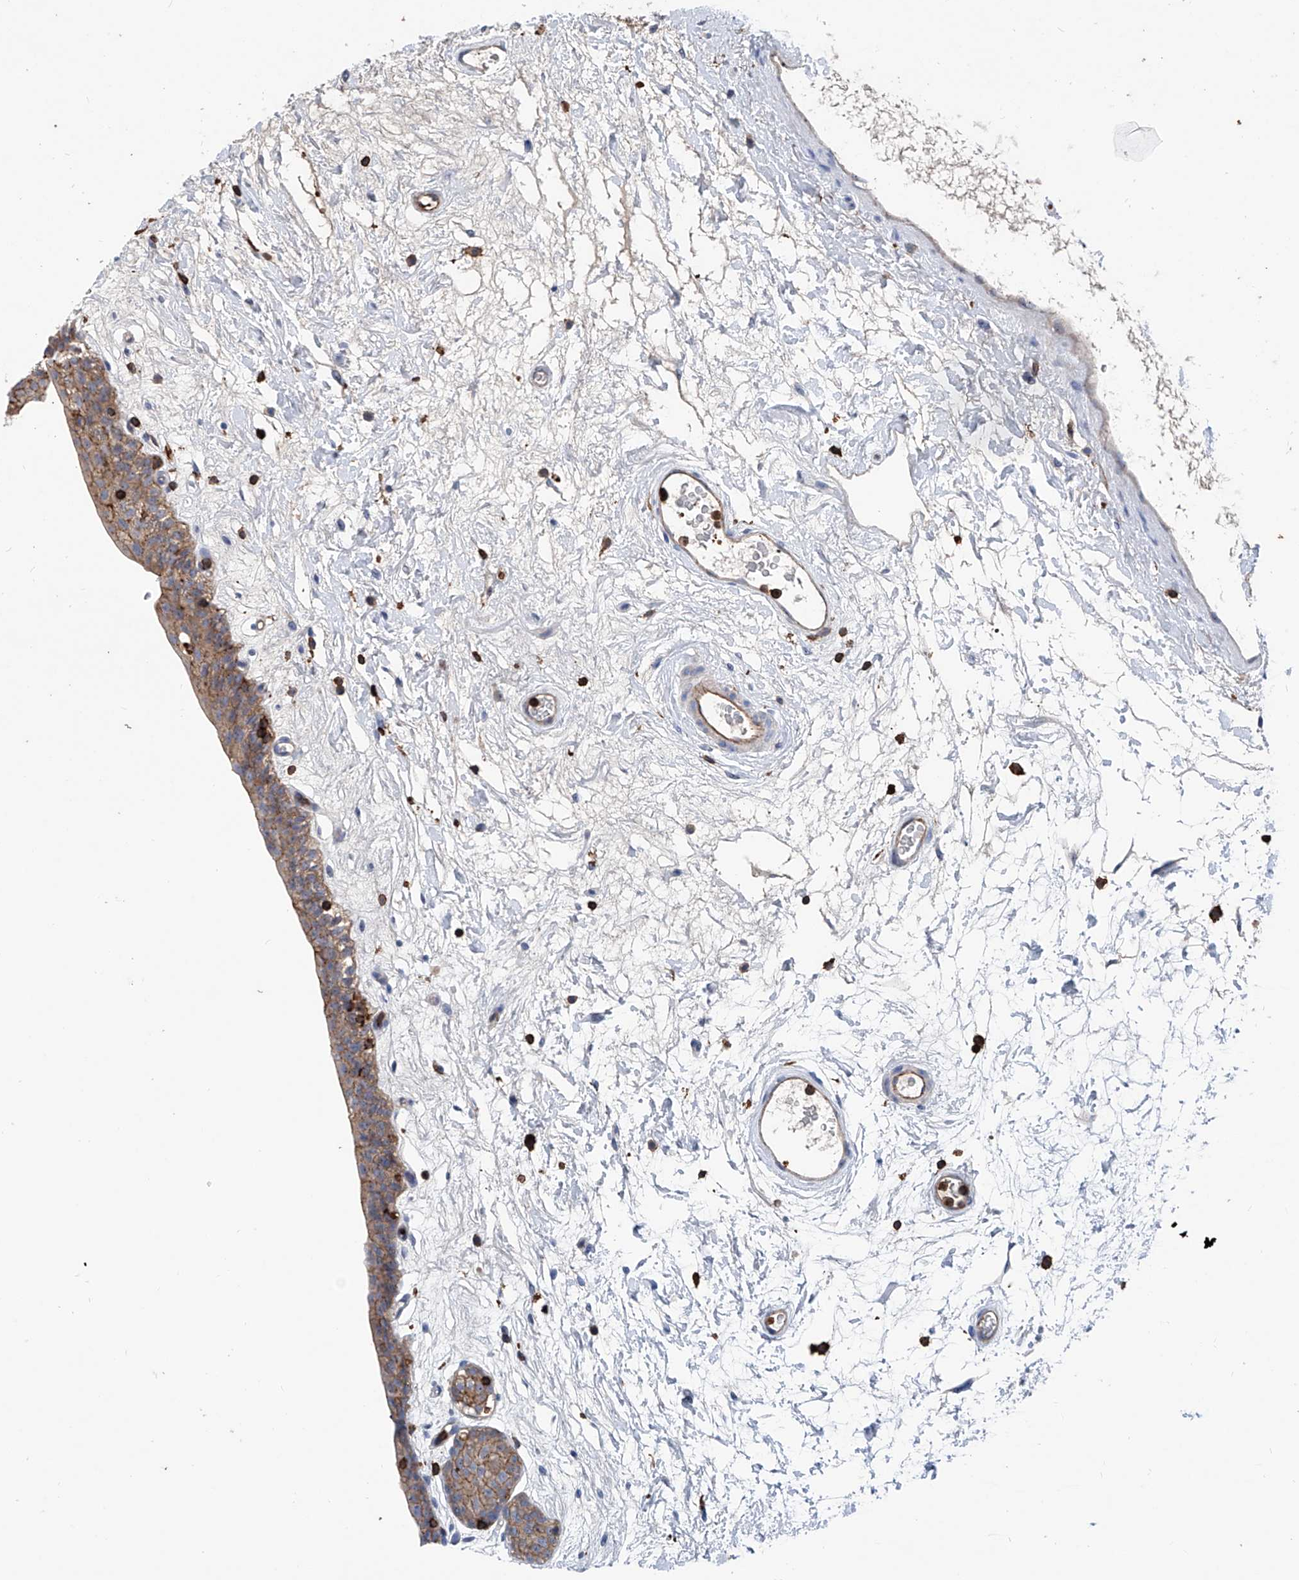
{"staining": {"intensity": "moderate", "quantity": ">75%", "location": "cytoplasmic/membranous"}, "tissue": "urinary bladder", "cell_type": "Urothelial cells", "image_type": "normal", "snomed": [{"axis": "morphology", "description": "Normal tissue, NOS"}, {"axis": "topography", "description": "Urinary bladder"}], "caption": "Urinary bladder stained with DAB immunohistochemistry (IHC) exhibits medium levels of moderate cytoplasmic/membranous staining in approximately >75% of urothelial cells. (DAB = brown stain, brightfield microscopy at high magnification).", "gene": "ZNF484", "patient": {"sex": "male", "age": 83}}